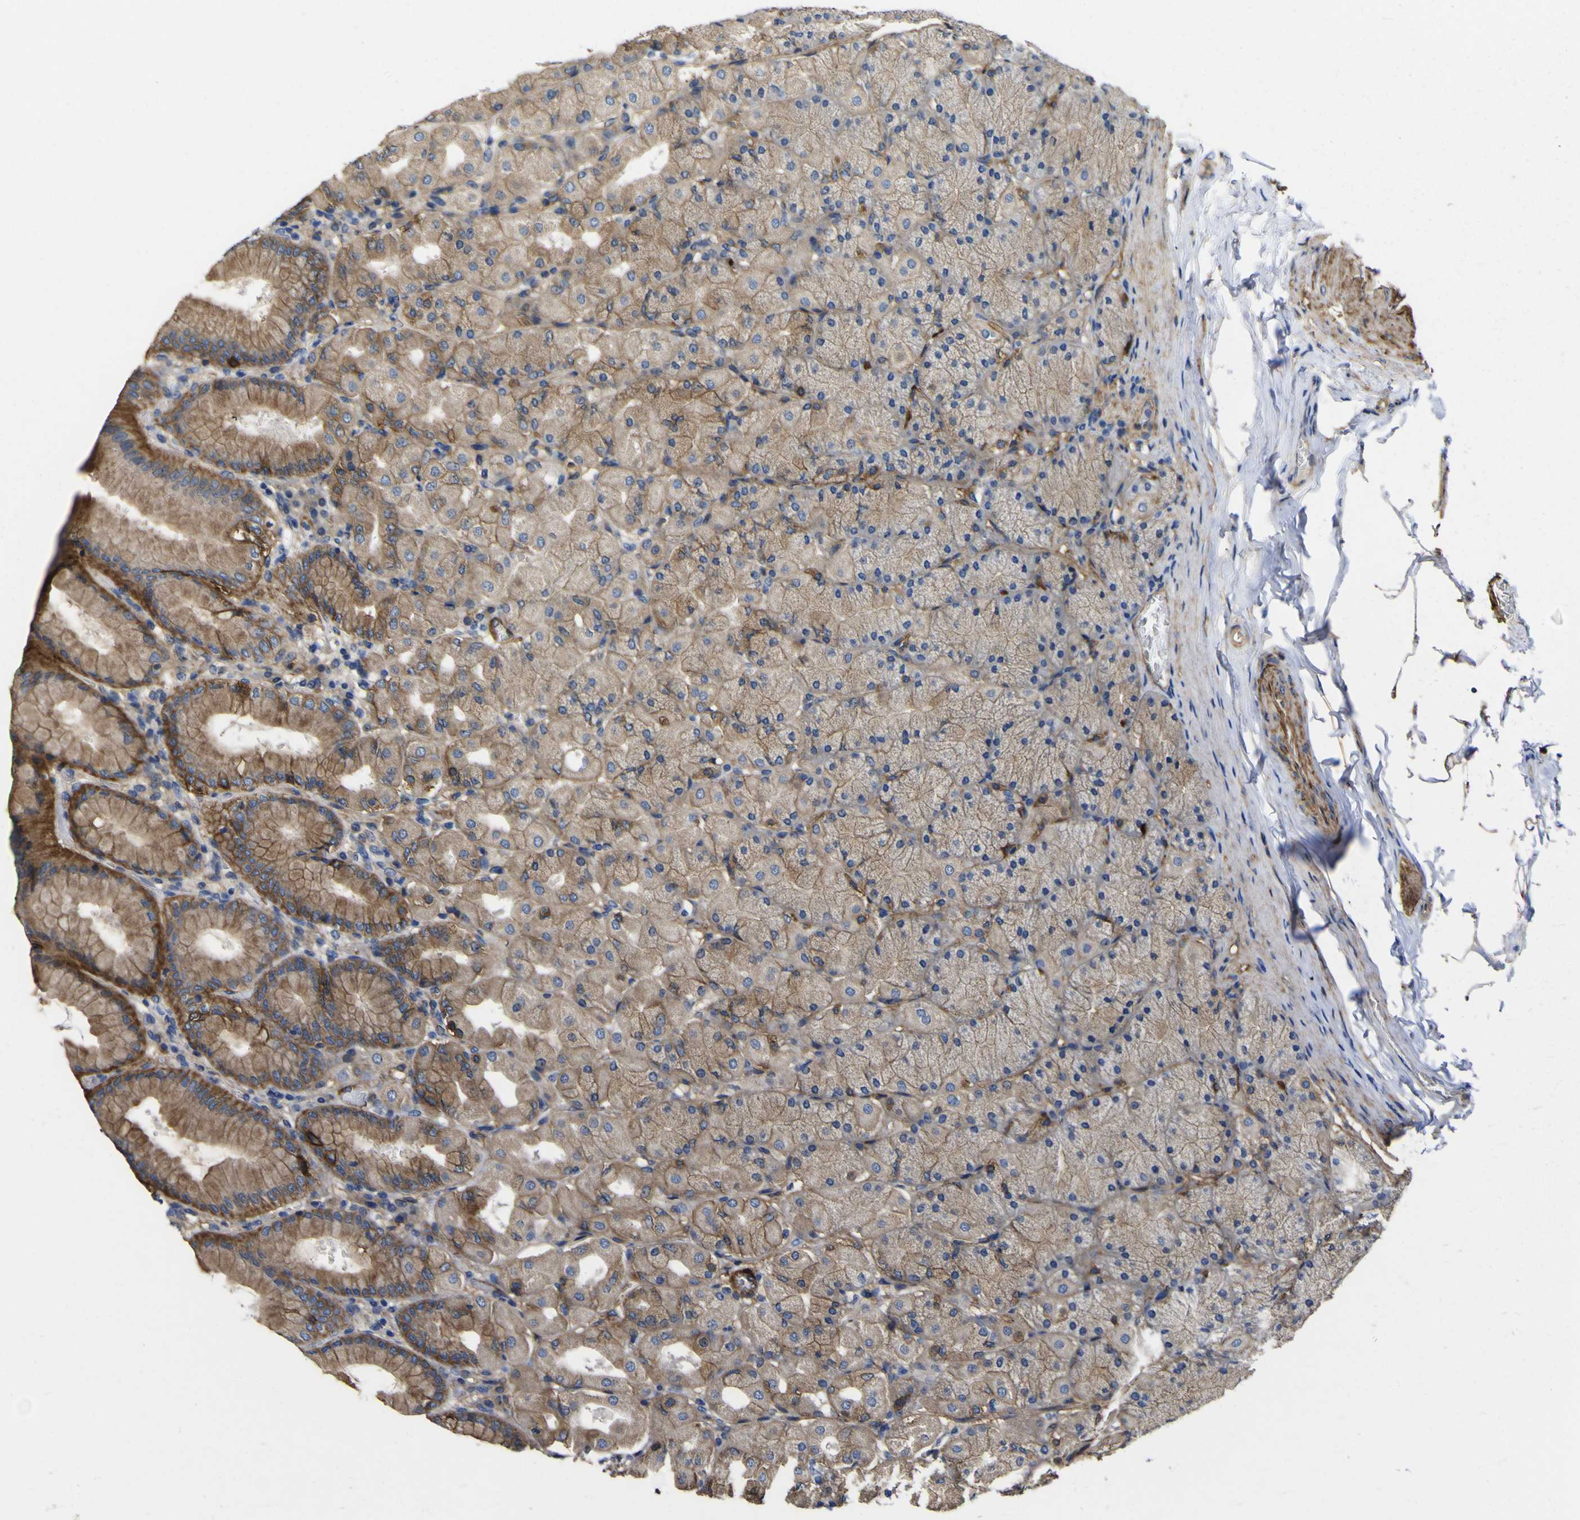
{"staining": {"intensity": "moderate", "quantity": ">75%", "location": "cytoplasmic/membranous"}, "tissue": "stomach", "cell_type": "Glandular cells", "image_type": "normal", "snomed": [{"axis": "morphology", "description": "Normal tissue, NOS"}, {"axis": "topography", "description": "Stomach, upper"}], "caption": "Approximately >75% of glandular cells in benign stomach demonstrate moderate cytoplasmic/membranous protein expression as visualized by brown immunohistochemical staining.", "gene": "CD151", "patient": {"sex": "female", "age": 56}}